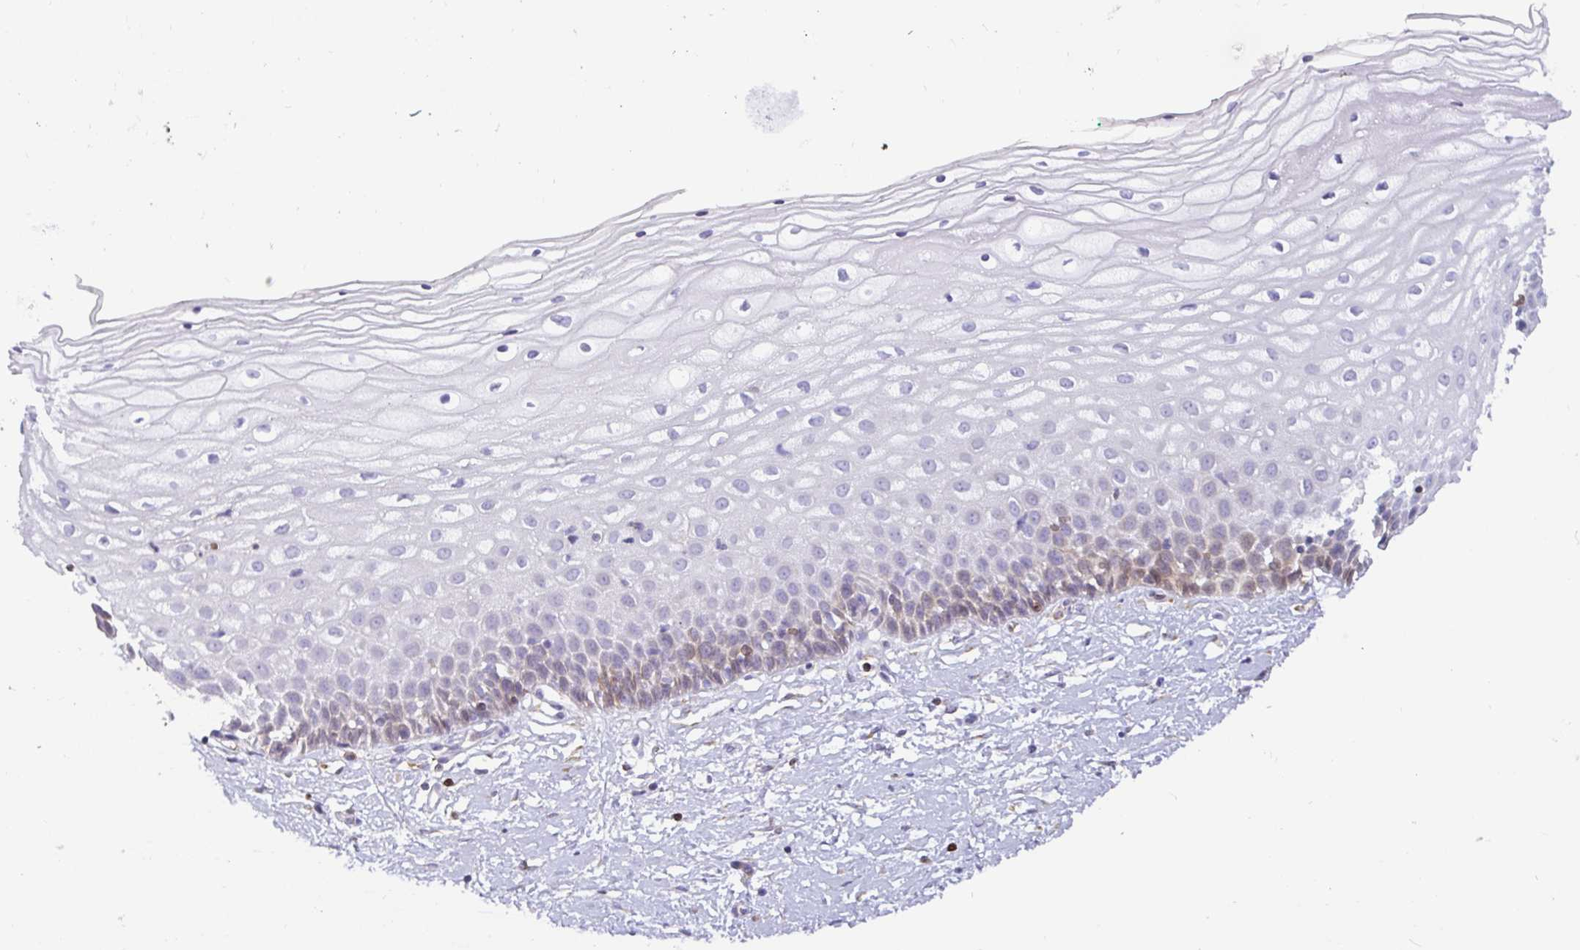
{"staining": {"intensity": "negative", "quantity": "none", "location": "none"}, "tissue": "cervix", "cell_type": "Glandular cells", "image_type": "normal", "snomed": [{"axis": "morphology", "description": "Normal tissue, NOS"}, {"axis": "topography", "description": "Cervix"}], "caption": "High power microscopy micrograph of an immunohistochemistry photomicrograph of benign cervix, revealing no significant expression in glandular cells. (Stains: DAB (3,3'-diaminobenzidine) IHC with hematoxylin counter stain, Microscopy: brightfield microscopy at high magnification).", "gene": "TP53I11", "patient": {"sex": "female", "age": 36}}